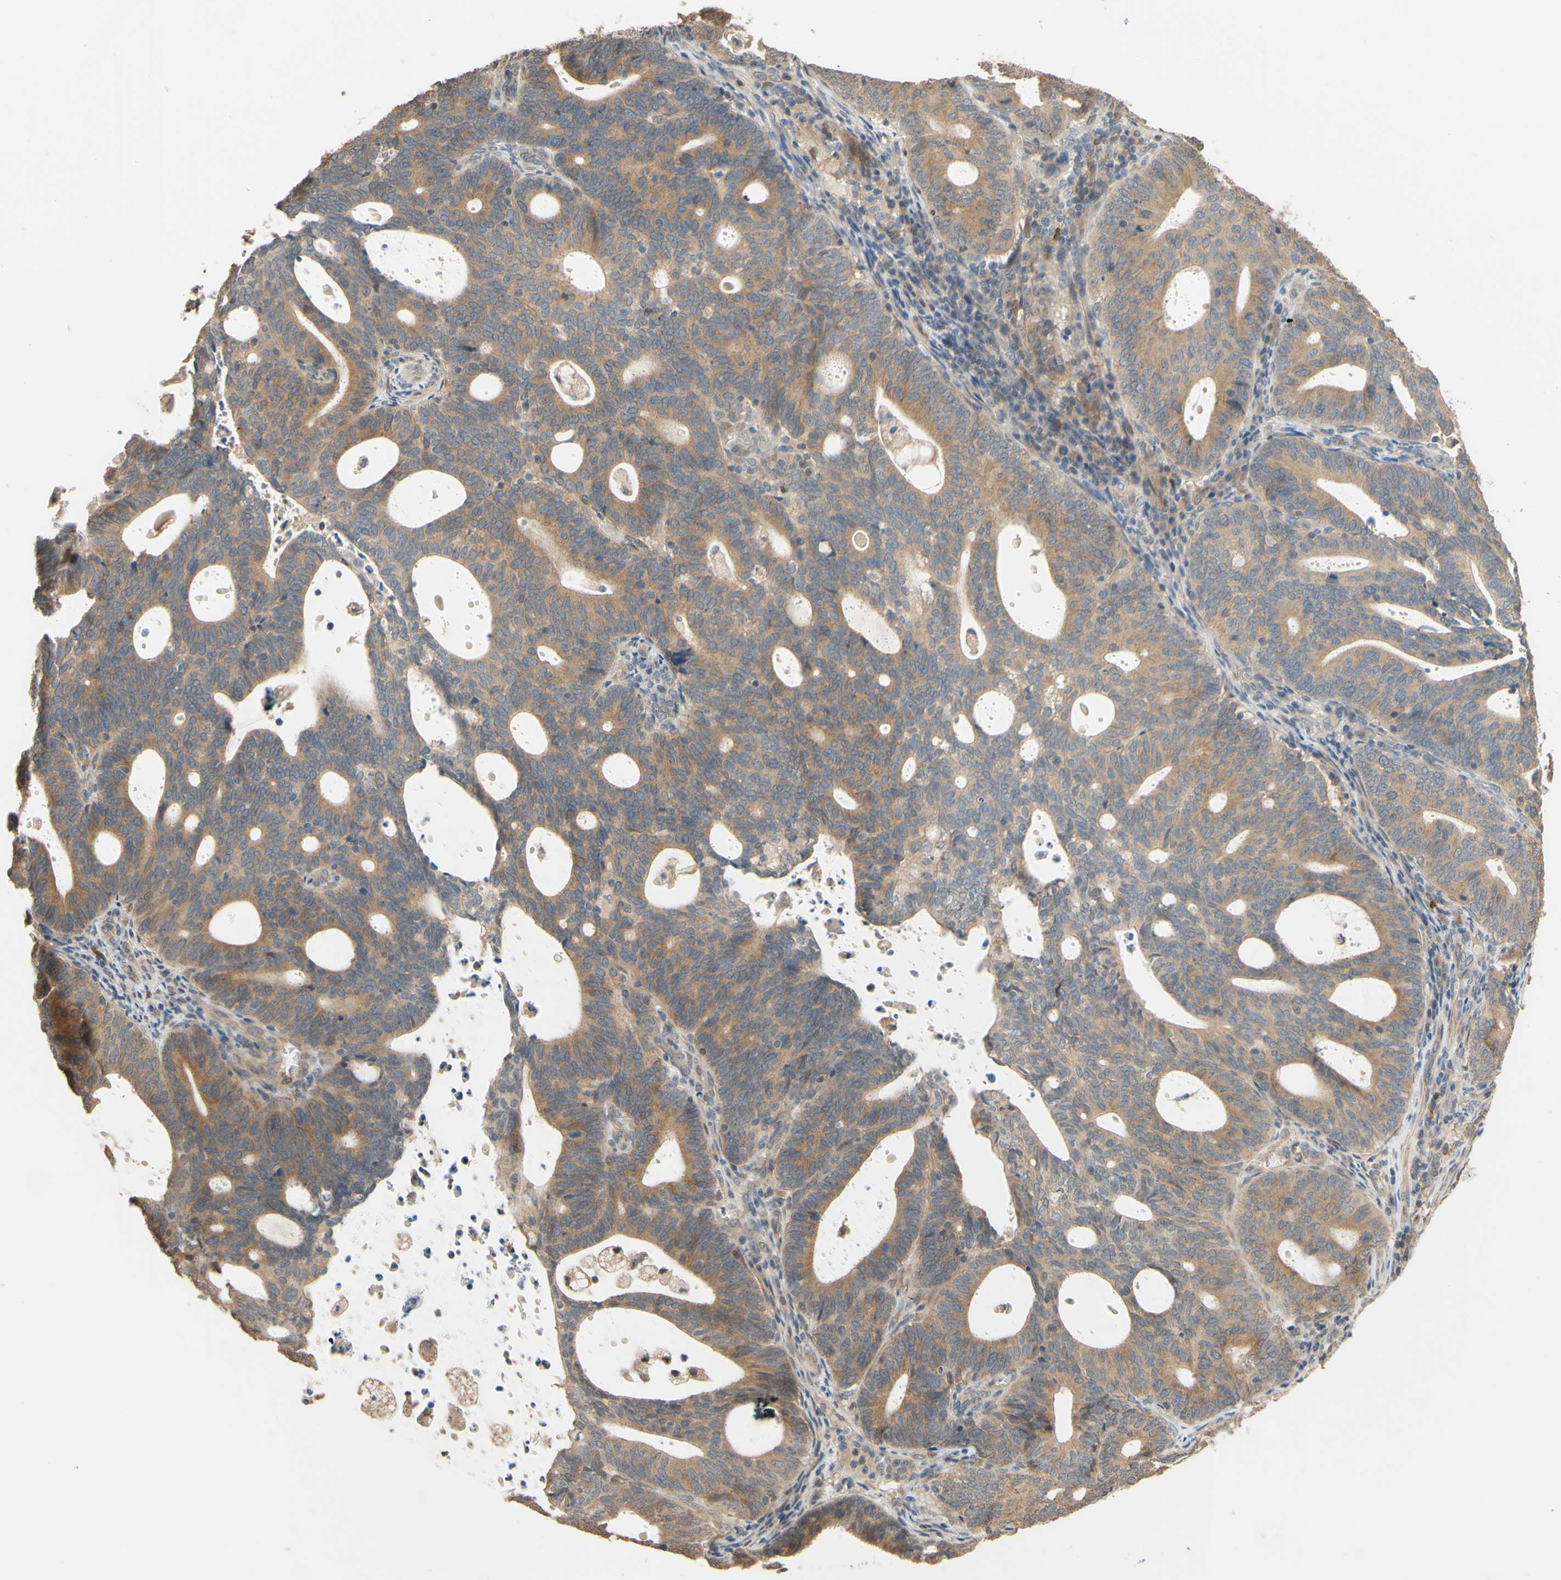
{"staining": {"intensity": "moderate", "quantity": ">75%", "location": "cytoplasmic/membranous"}, "tissue": "endometrial cancer", "cell_type": "Tumor cells", "image_type": "cancer", "snomed": [{"axis": "morphology", "description": "Adenocarcinoma, NOS"}, {"axis": "topography", "description": "Uterus"}], "caption": "DAB (3,3'-diaminobenzidine) immunohistochemical staining of endometrial adenocarcinoma exhibits moderate cytoplasmic/membranous protein staining in approximately >75% of tumor cells.", "gene": "SMIM19", "patient": {"sex": "female", "age": 83}}